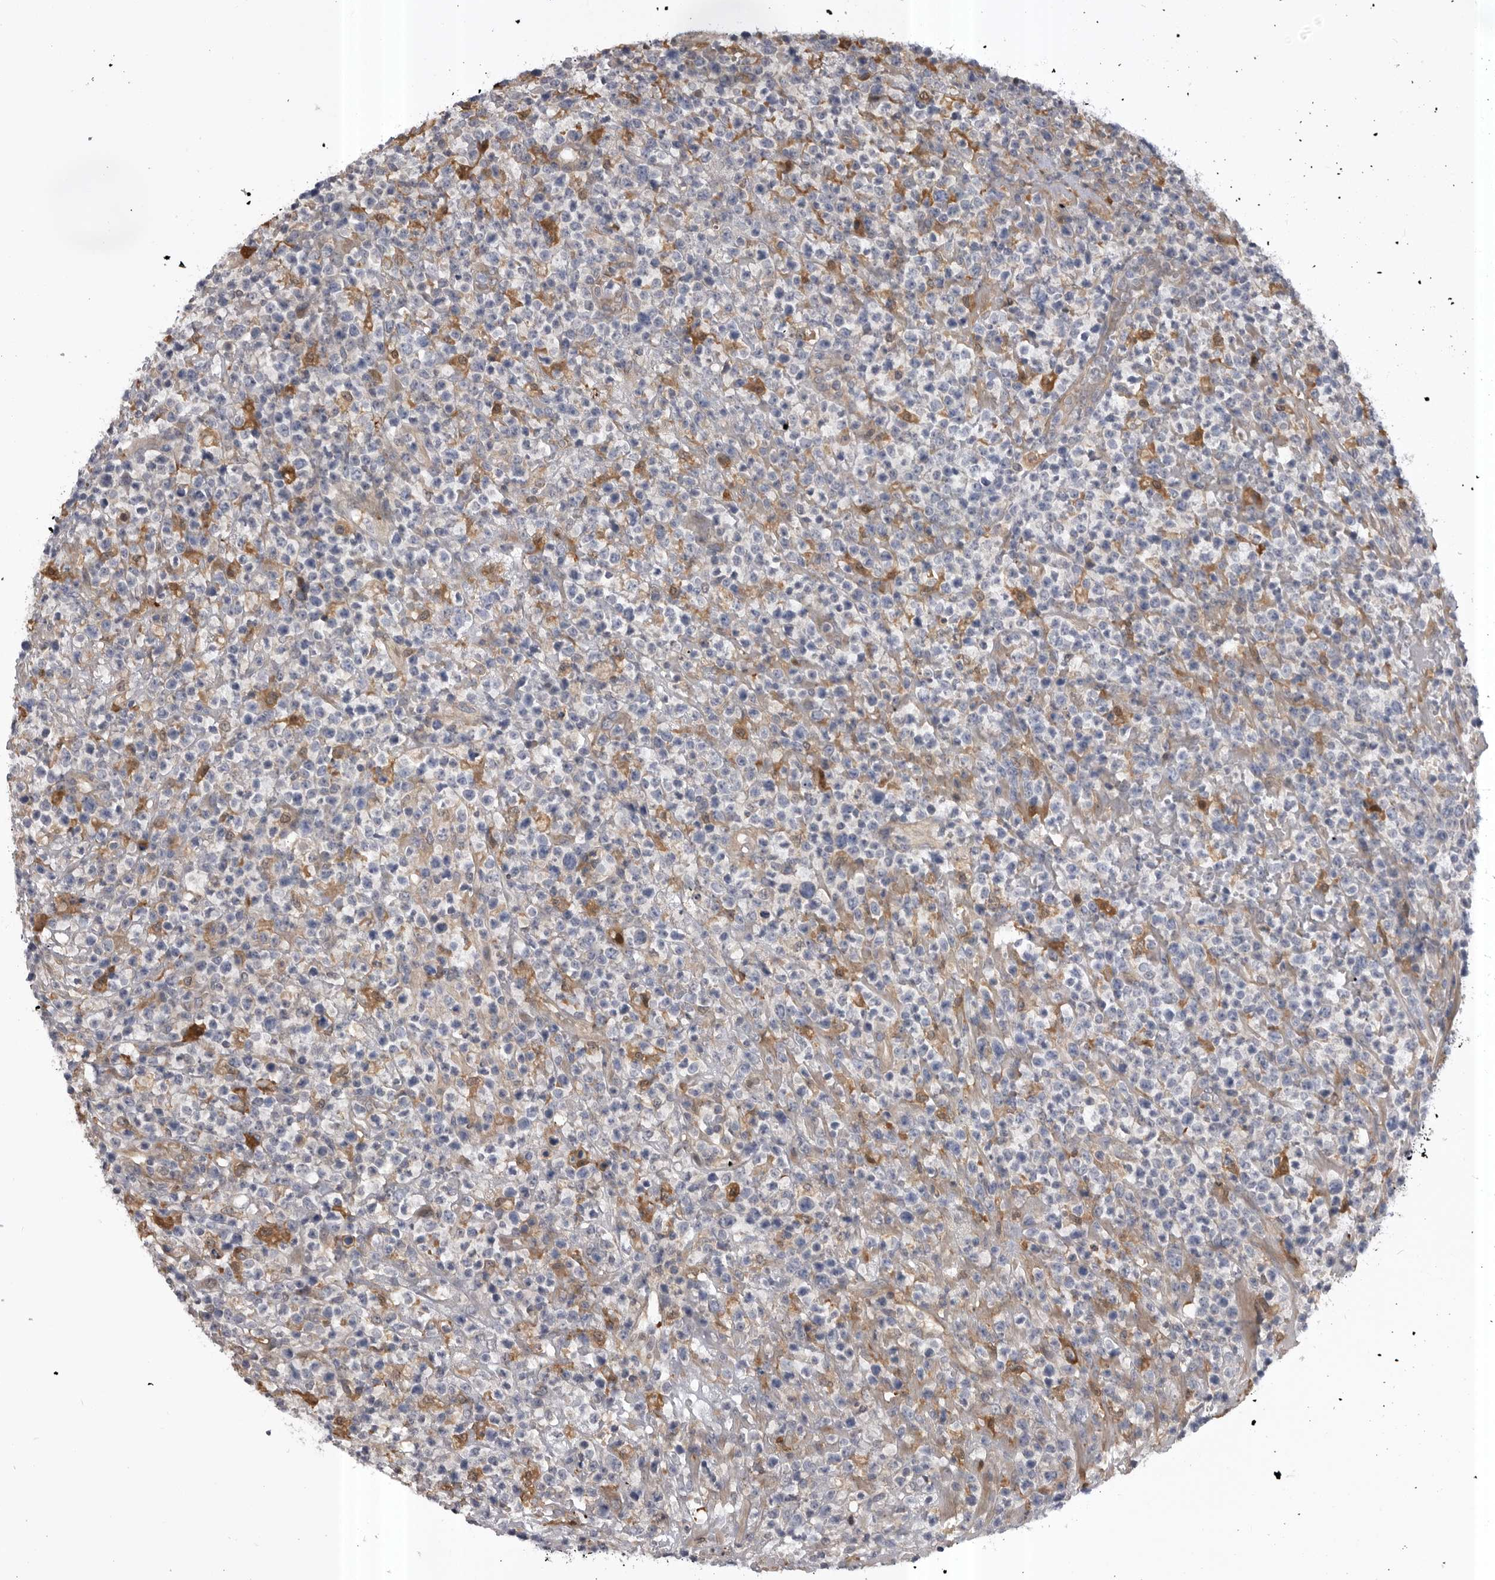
{"staining": {"intensity": "negative", "quantity": "none", "location": "none"}, "tissue": "lymphoma", "cell_type": "Tumor cells", "image_type": "cancer", "snomed": [{"axis": "morphology", "description": "Malignant lymphoma, non-Hodgkin's type, High grade"}, {"axis": "topography", "description": "Colon"}], "caption": "Immunohistochemistry histopathology image of neoplastic tissue: malignant lymphoma, non-Hodgkin's type (high-grade) stained with DAB (3,3'-diaminobenzidine) shows no significant protein expression in tumor cells.", "gene": "RAB3GAP2", "patient": {"sex": "female", "age": 53}}